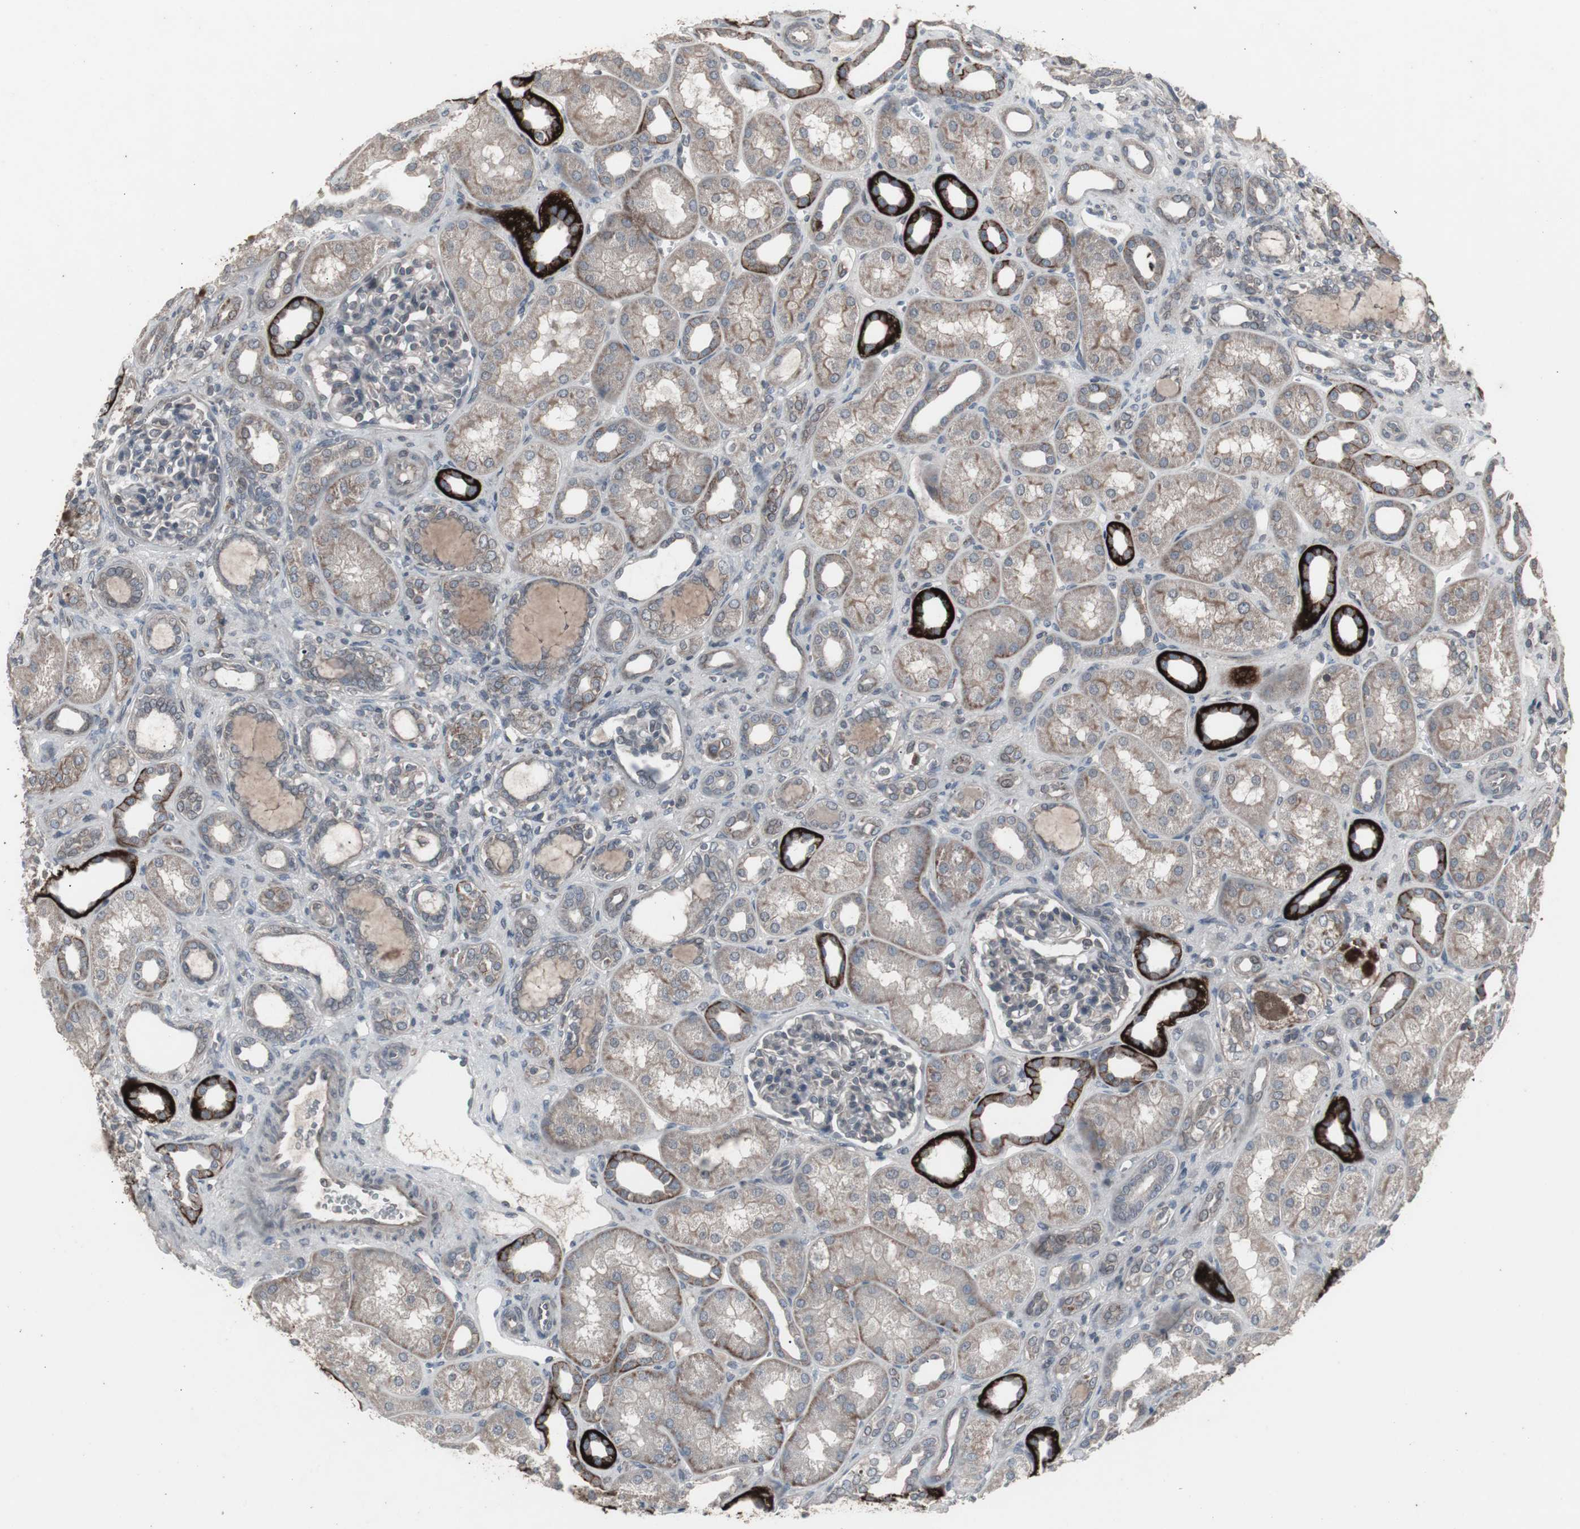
{"staining": {"intensity": "negative", "quantity": "none", "location": "none"}, "tissue": "kidney", "cell_type": "Cells in glomeruli", "image_type": "normal", "snomed": [{"axis": "morphology", "description": "Normal tissue, NOS"}, {"axis": "topography", "description": "Kidney"}], "caption": "Histopathology image shows no protein positivity in cells in glomeruli of benign kidney. The staining is performed using DAB brown chromogen with nuclei counter-stained in using hematoxylin.", "gene": "SSTR2", "patient": {"sex": "male", "age": 7}}